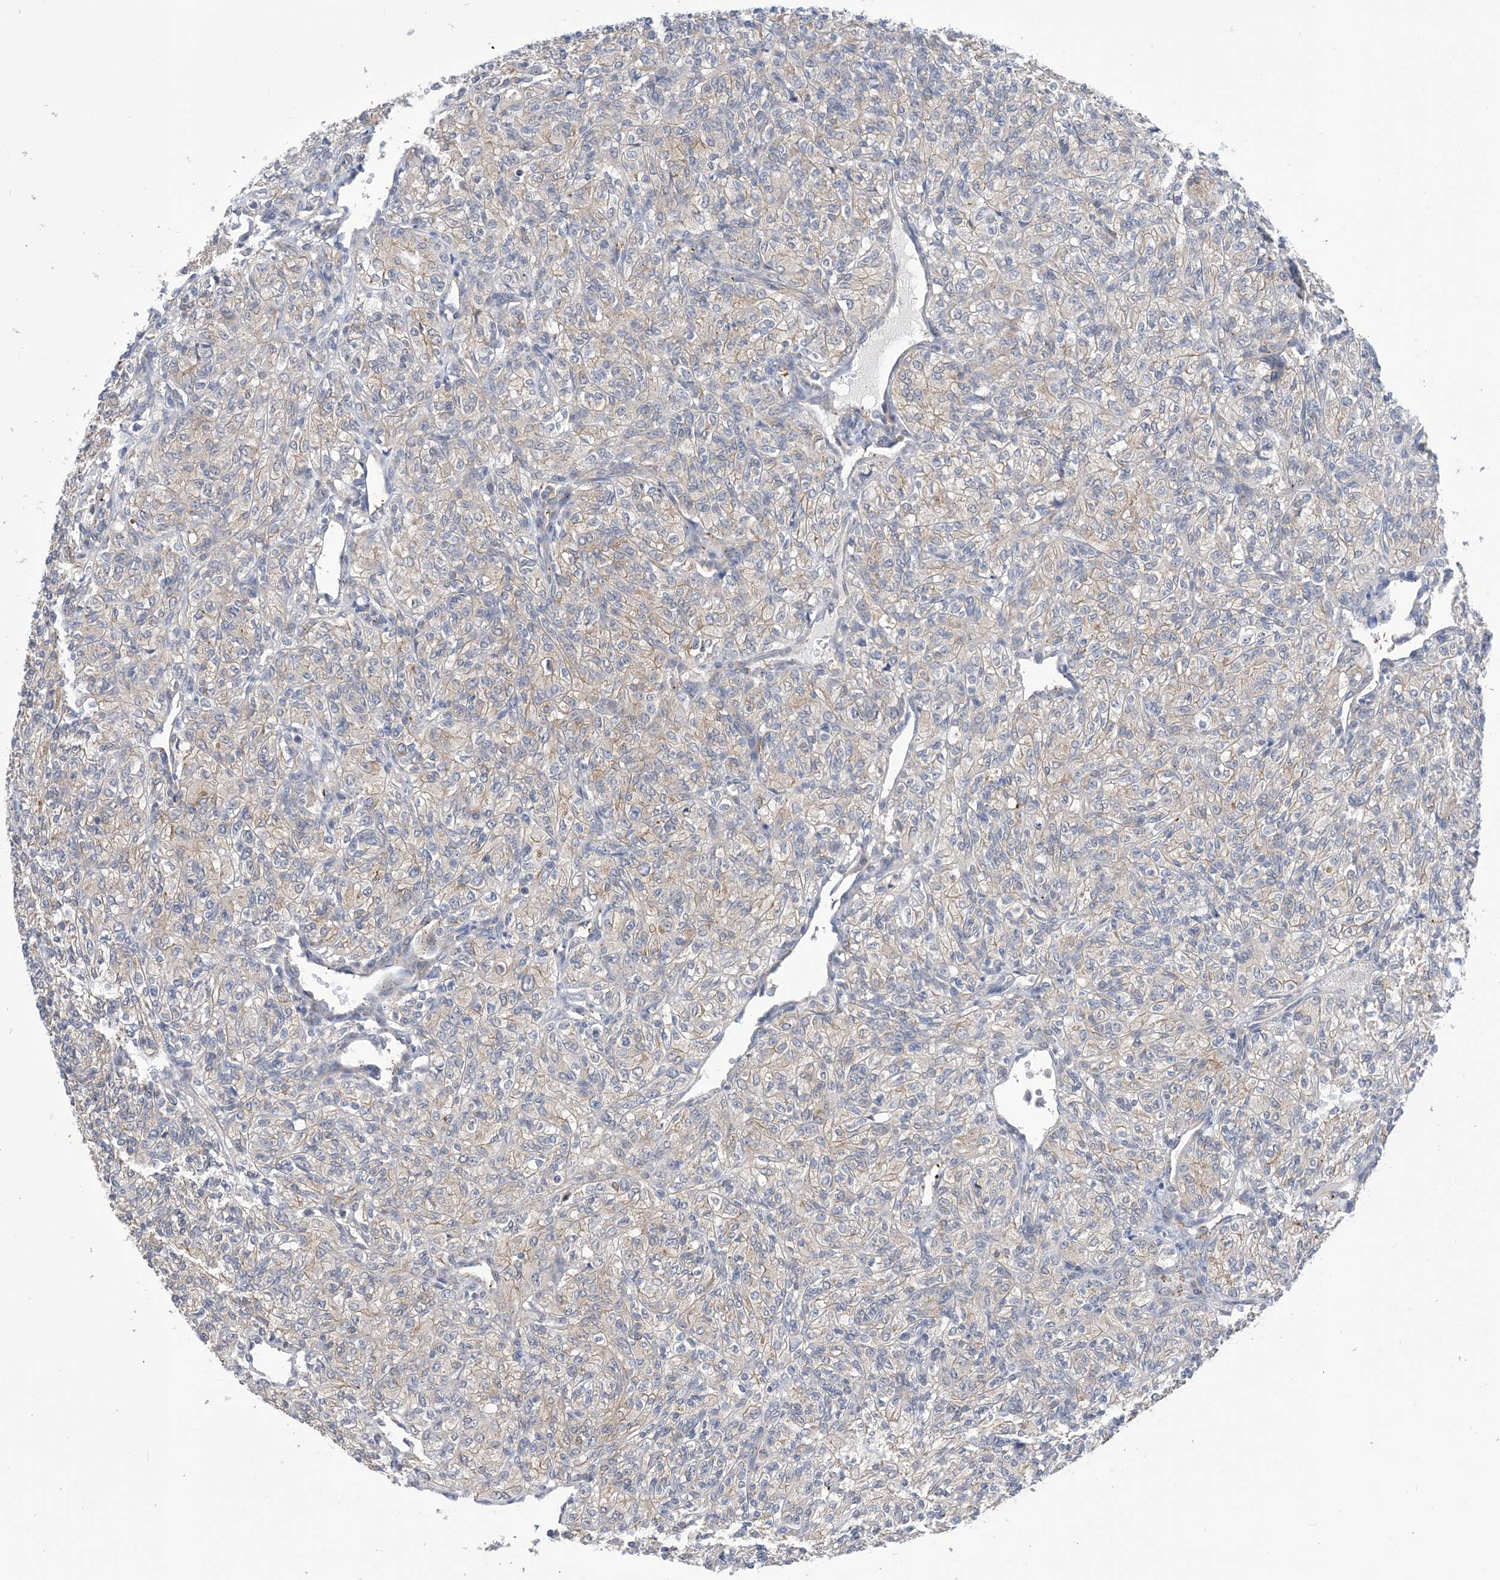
{"staining": {"intensity": "negative", "quantity": "none", "location": "none"}, "tissue": "renal cancer", "cell_type": "Tumor cells", "image_type": "cancer", "snomed": [{"axis": "morphology", "description": "Adenocarcinoma, NOS"}, {"axis": "topography", "description": "Kidney"}], "caption": "Tumor cells show no significant positivity in renal cancer.", "gene": "EHBP1", "patient": {"sex": "male", "age": 77}}